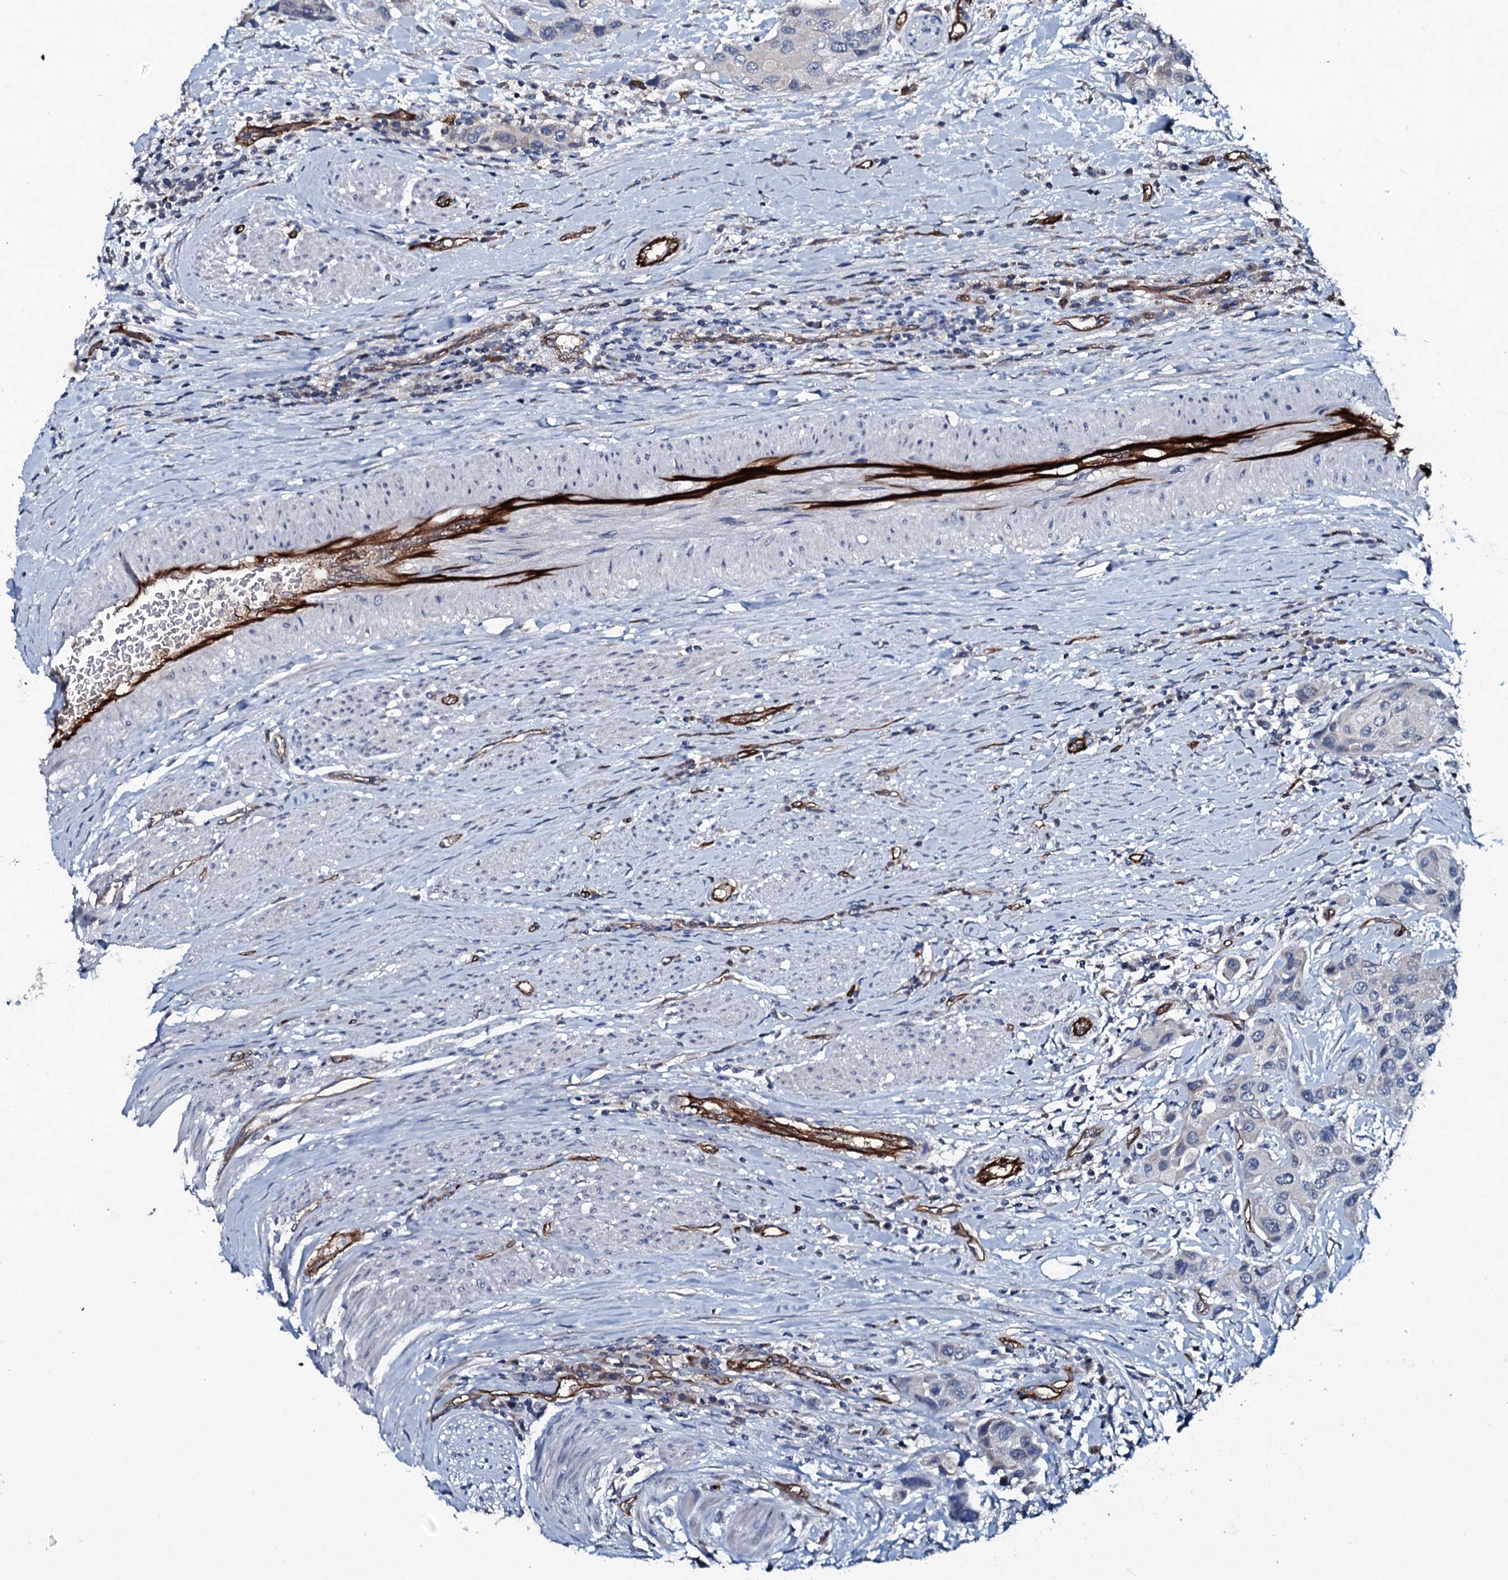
{"staining": {"intensity": "negative", "quantity": "none", "location": "none"}, "tissue": "urothelial cancer", "cell_type": "Tumor cells", "image_type": "cancer", "snomed": [{"axis": "morphology", "description": "Normal tissue, NOS"}, {"axis": "morphology", "description": "Urothelial carcinoma, High grade"}, {"axis": "topography", "description": "Vascular tissue"}, {"axis": "topography", "description": "Urinary bladder"}], "caption": "Immunohistochemistry histopathology image of human urothelial cancer stained for a protein (brown), which demonstrates no positivity in tumor cells.", "gene": "CLEC14A", "patient": {"sex": "female", "age": 56}}